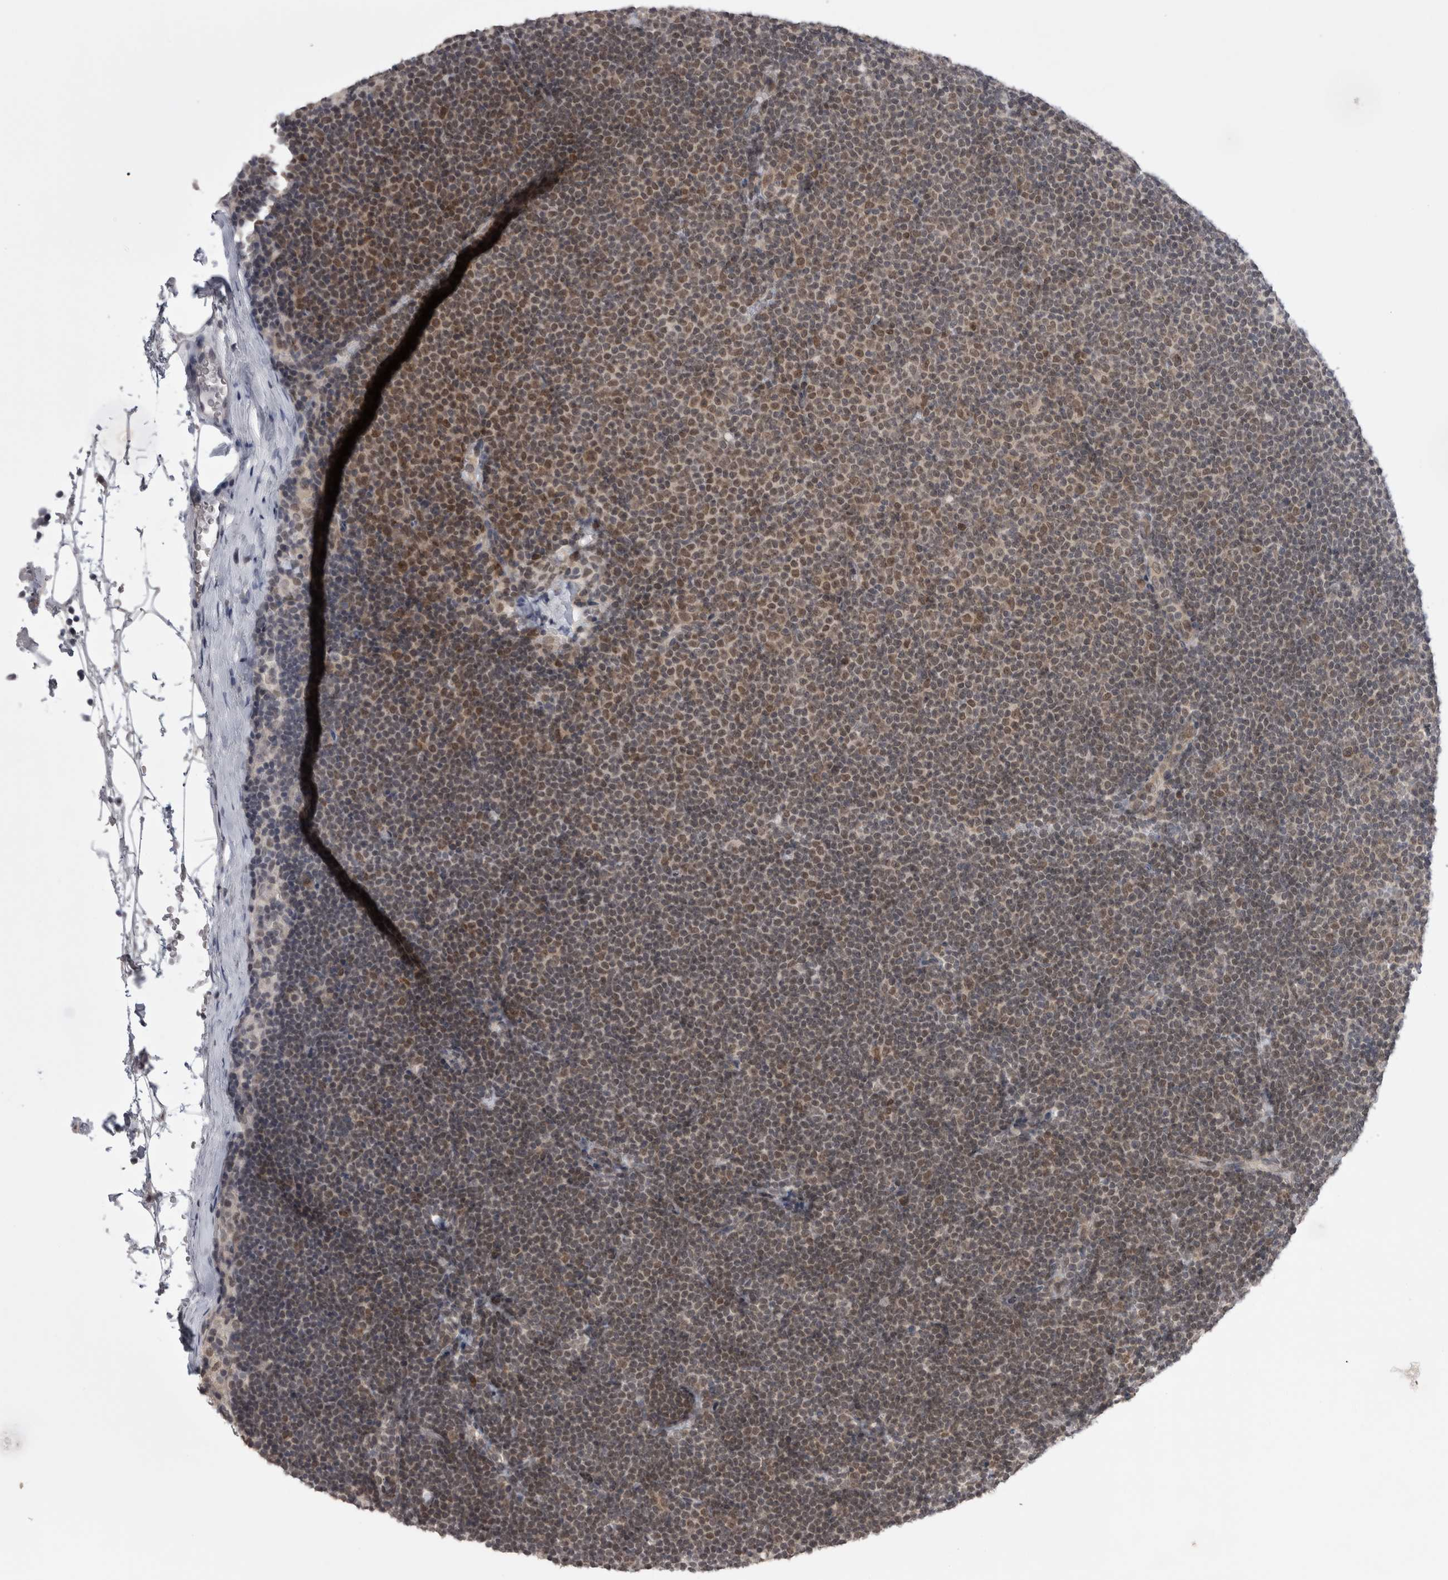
{"staining": {"intensity": "weak", "quantity": ">75%", "location": "nuclear"}, "tissue": "lymphoma", "cell_type": "Tumor cells", "image_type": "cancer", "snomed": [{"axis": "morphology", "description": "Malignant lymphoma, non-Hodgkin's type, Low grade"}, {"axis": "topography", "description": "Lymph node"}], "caption": "Lymphoma tissue exhibits weak nuclear expression in approximately >75% of tumor cells", "gene": "ZNF341", "patient": {"sex": "female", "age": 53}}